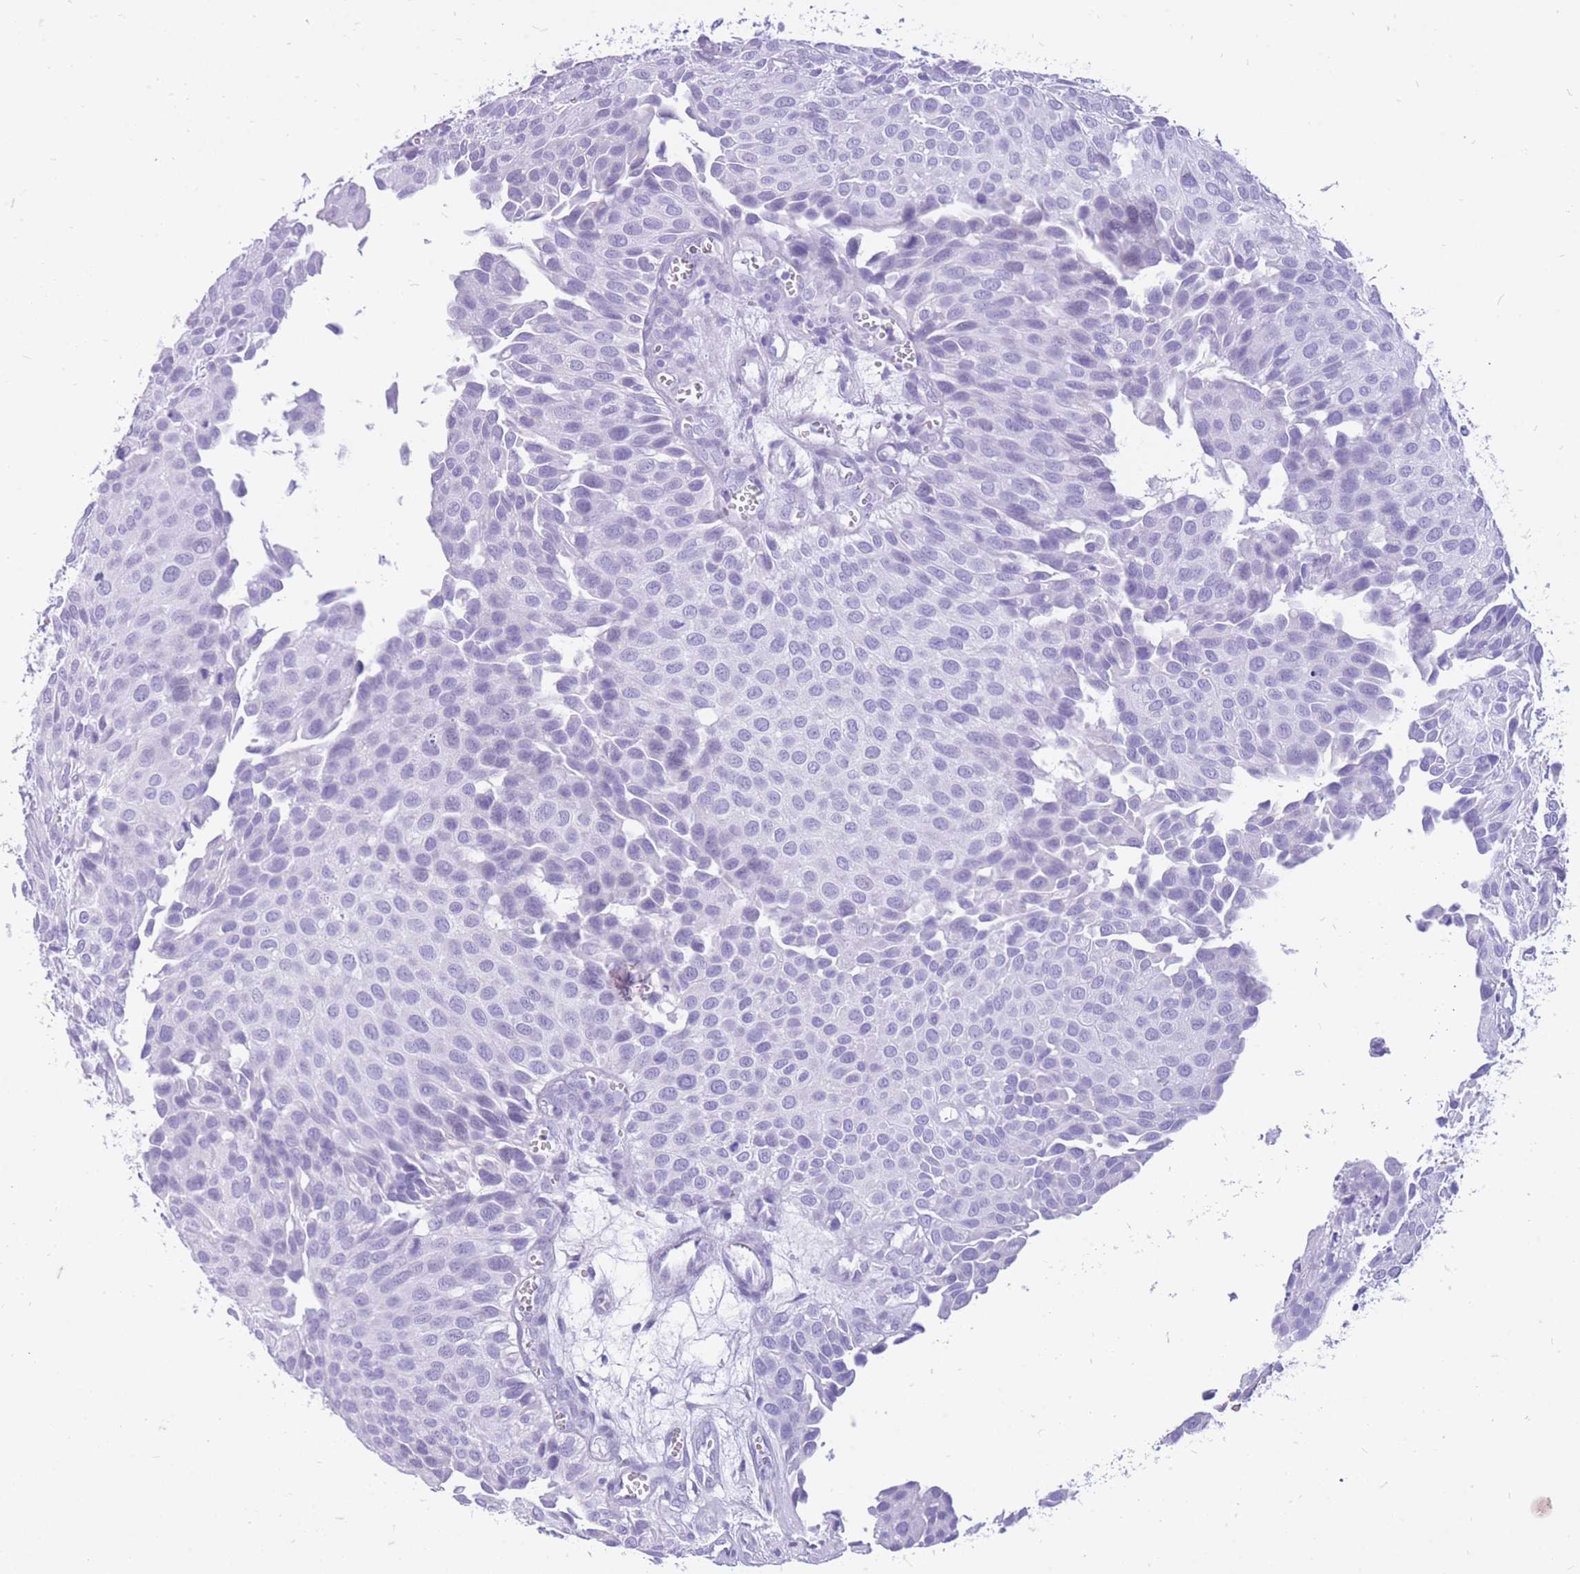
{"staining": {"intensity": "negative", "quantity": "none", "location": "none"}, "tissue": "urothelial cancer", "cell_type": "Tumor cells", "image_type": "cancer", "snomed": [{"axis": "morphology", "description": "Urothelial carcinoma, Low grade"}, {"axis": "topography", "description": "Urinary bladder"}], "caption": "There is no significant expression in tumor cells of urothelial cancer.", "gene": "ZFP37", "patient": {"sex": "male", "age": 88}}